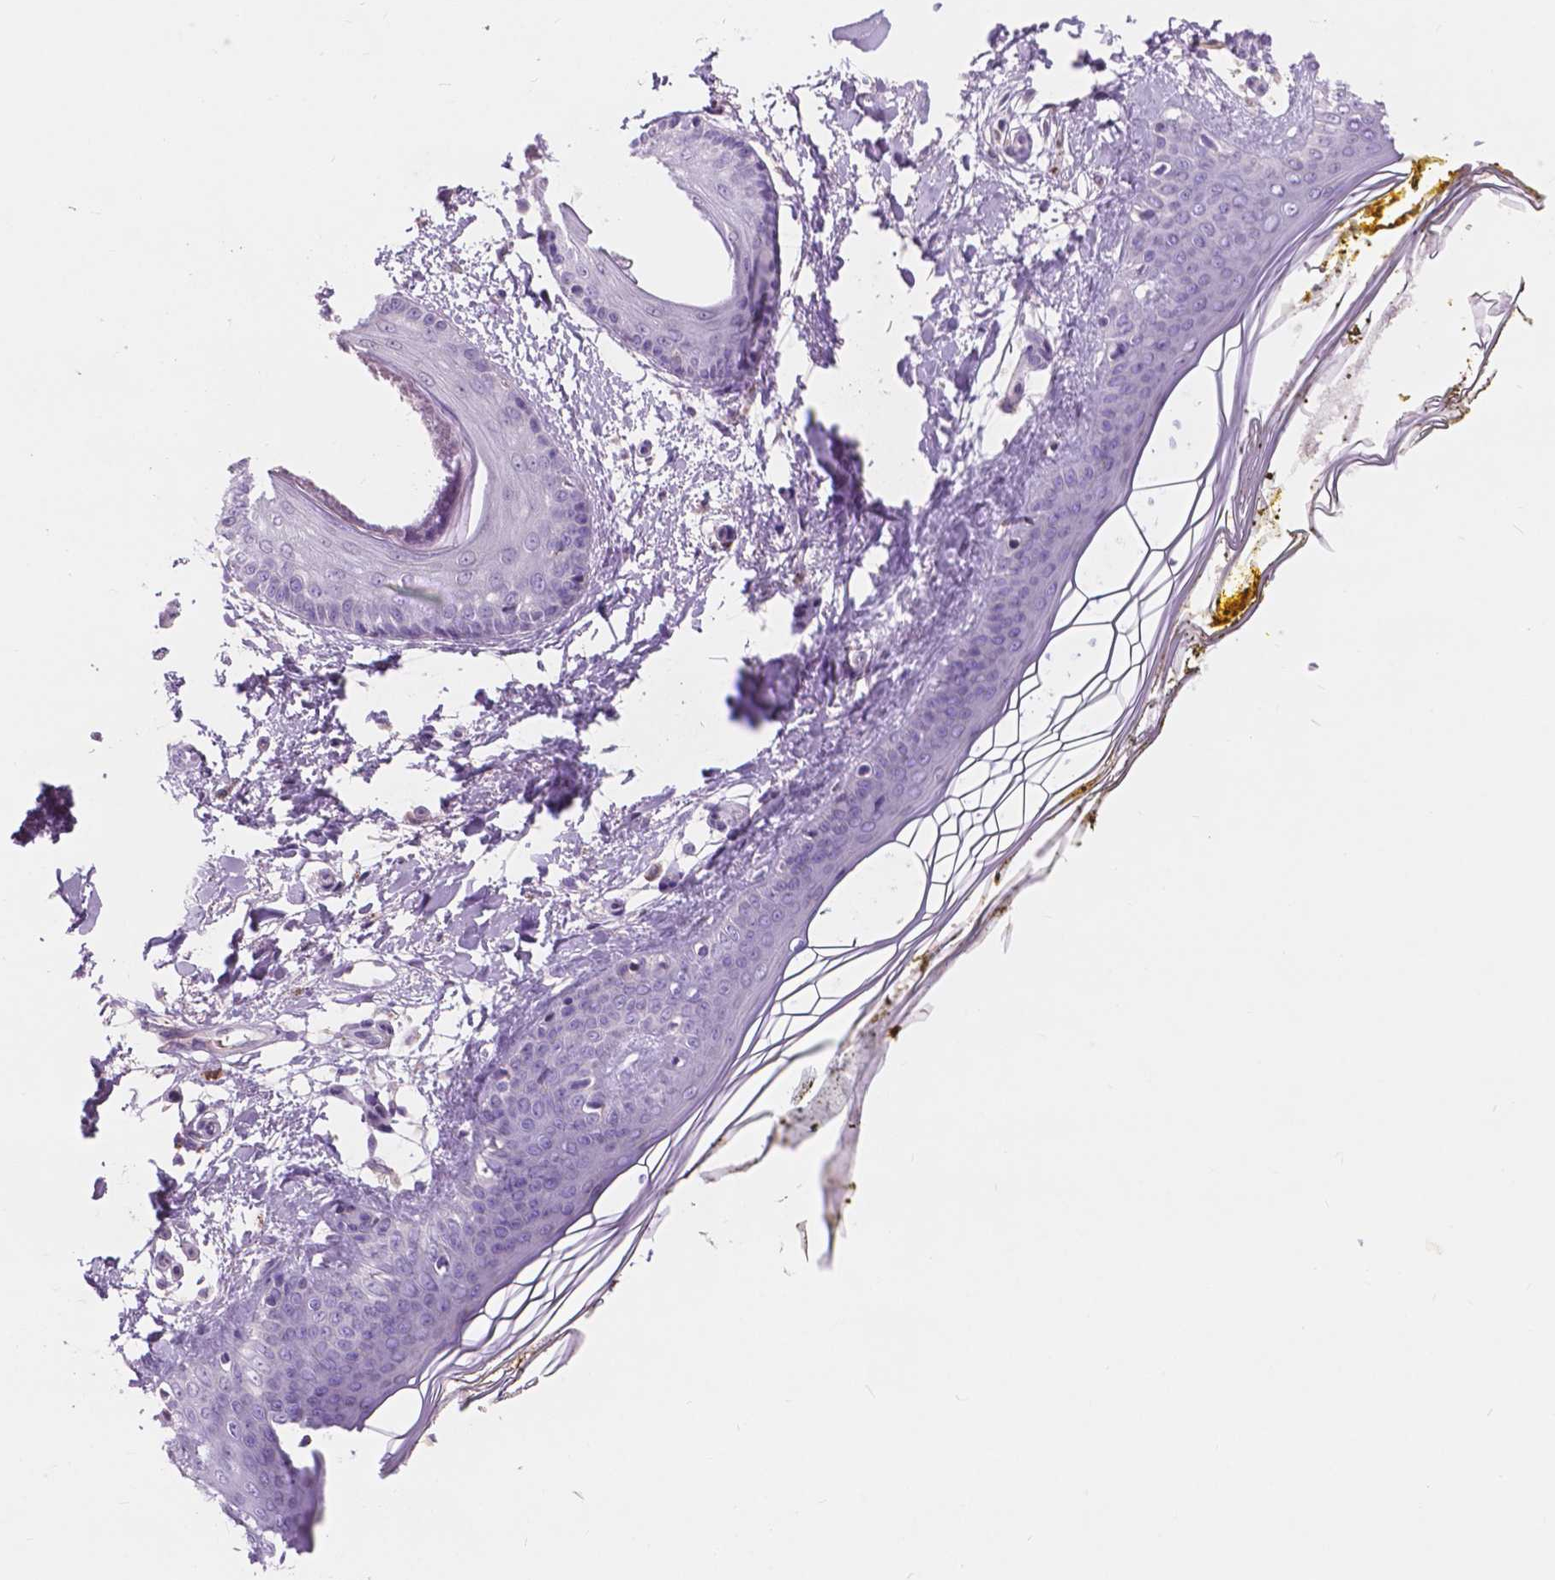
{"staining": {"intensity": "negative", "quantity": "none", "location": "none"}, "tissue": "skin", "cell_type": "Fibroblasts", "image_type": "normal", "snomed": [{"axis": "morphology", "description": "Normal tissue, NOS"}, {"axis": "topography", "description": "Skin"}], "caption": "Immunohistochemistry (IHC) of normal human skin reveals no positivity in fibroblasts.", "gene": "IREB2", "patient": {"sex": "female", "age": 34}}